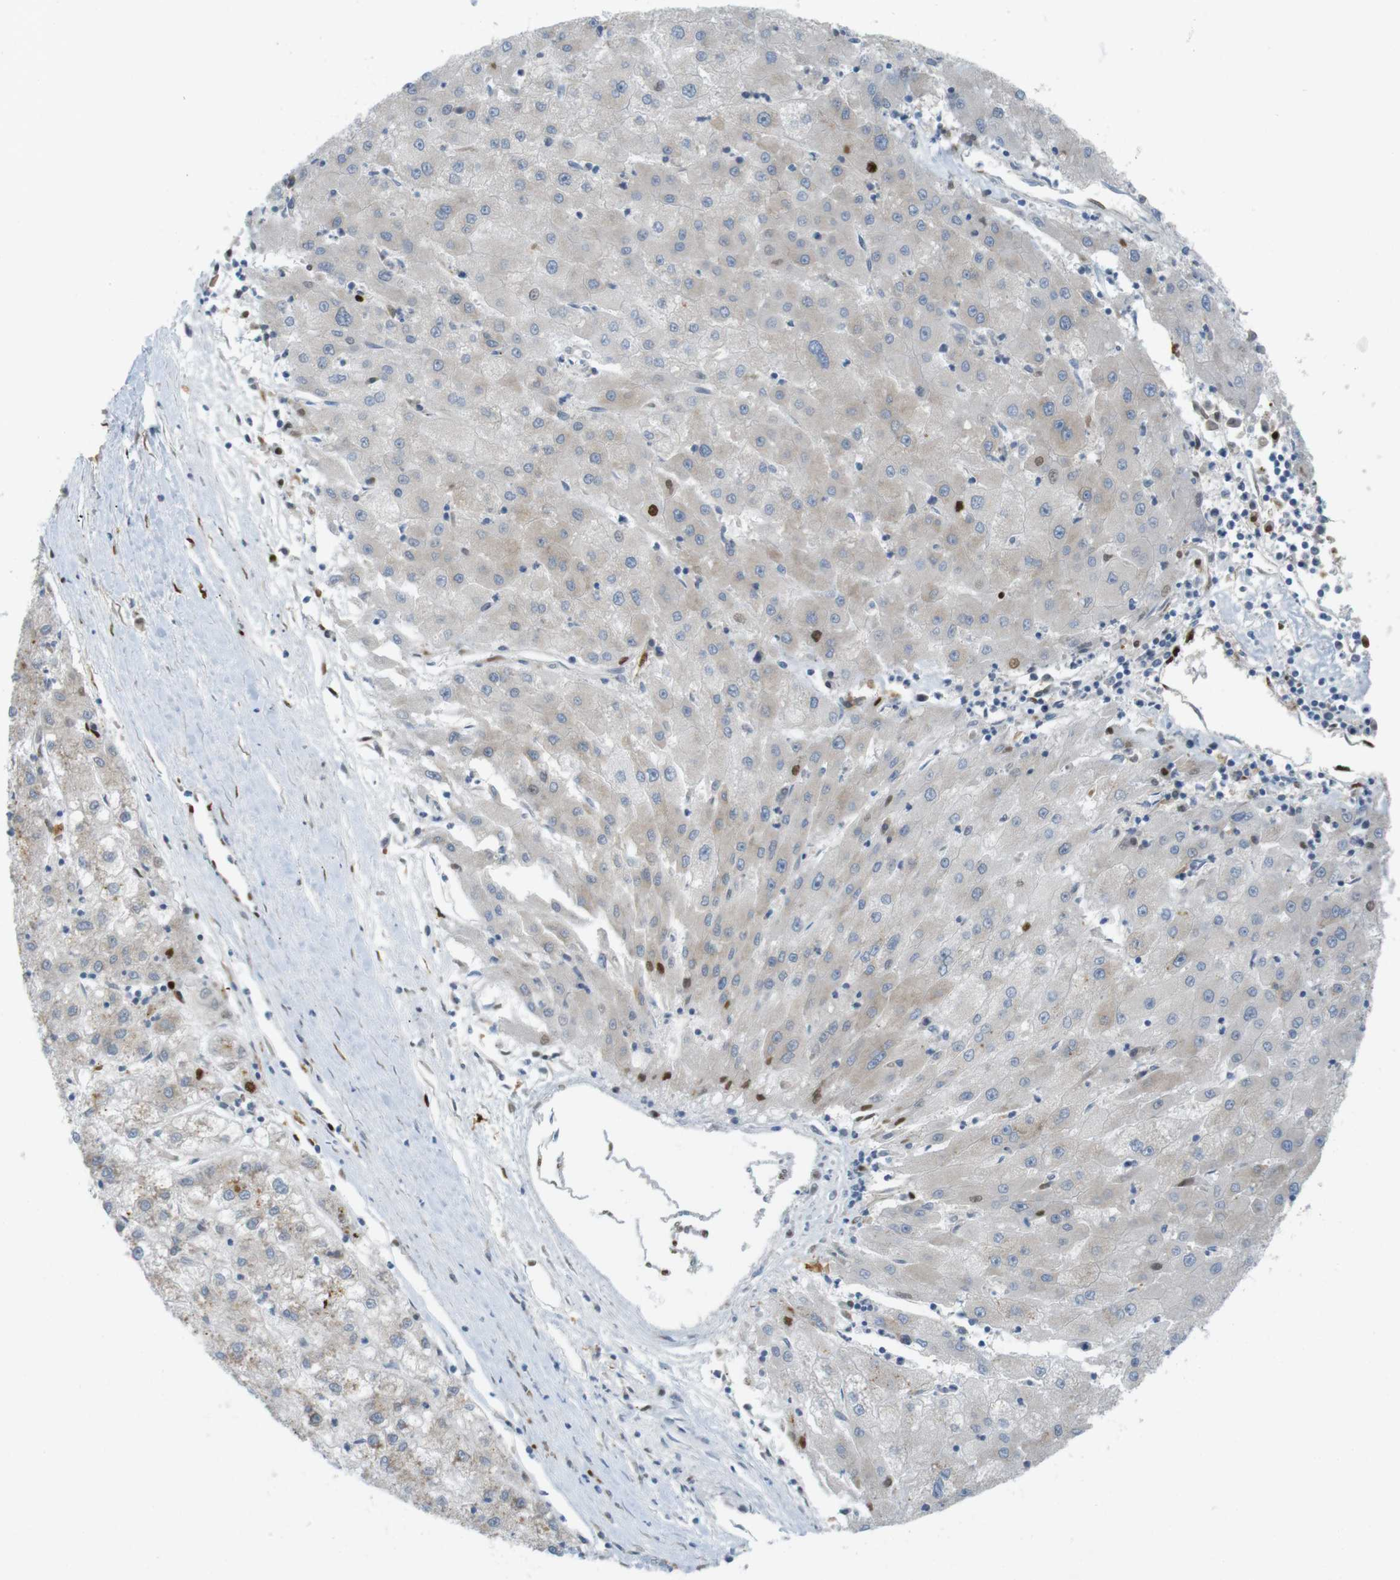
{"staining": {"intensity": "weak", "quantity": "<25%", "location": "cytoplasmic/membranous"}, "tissue": "liver cancer", "cell_type": "Tumor cells", "image_type": "cancer", "snomed": [{"axis": "morphology", "description": "Carcinoma, Hepatocellular, NOS"}, {"axis": "topography", "description": "Liver"}], "caption": "Immunohistochemical staining of liver hepatocellular carcinoma exhibits no significant positivity in tumor cells. (DAB (3,3'-diaminobenzidine) immunohistochemistry with hematoxylin counter stain).", "gene": "GJC3", "patient": {"sex": "male", "age": 72}}